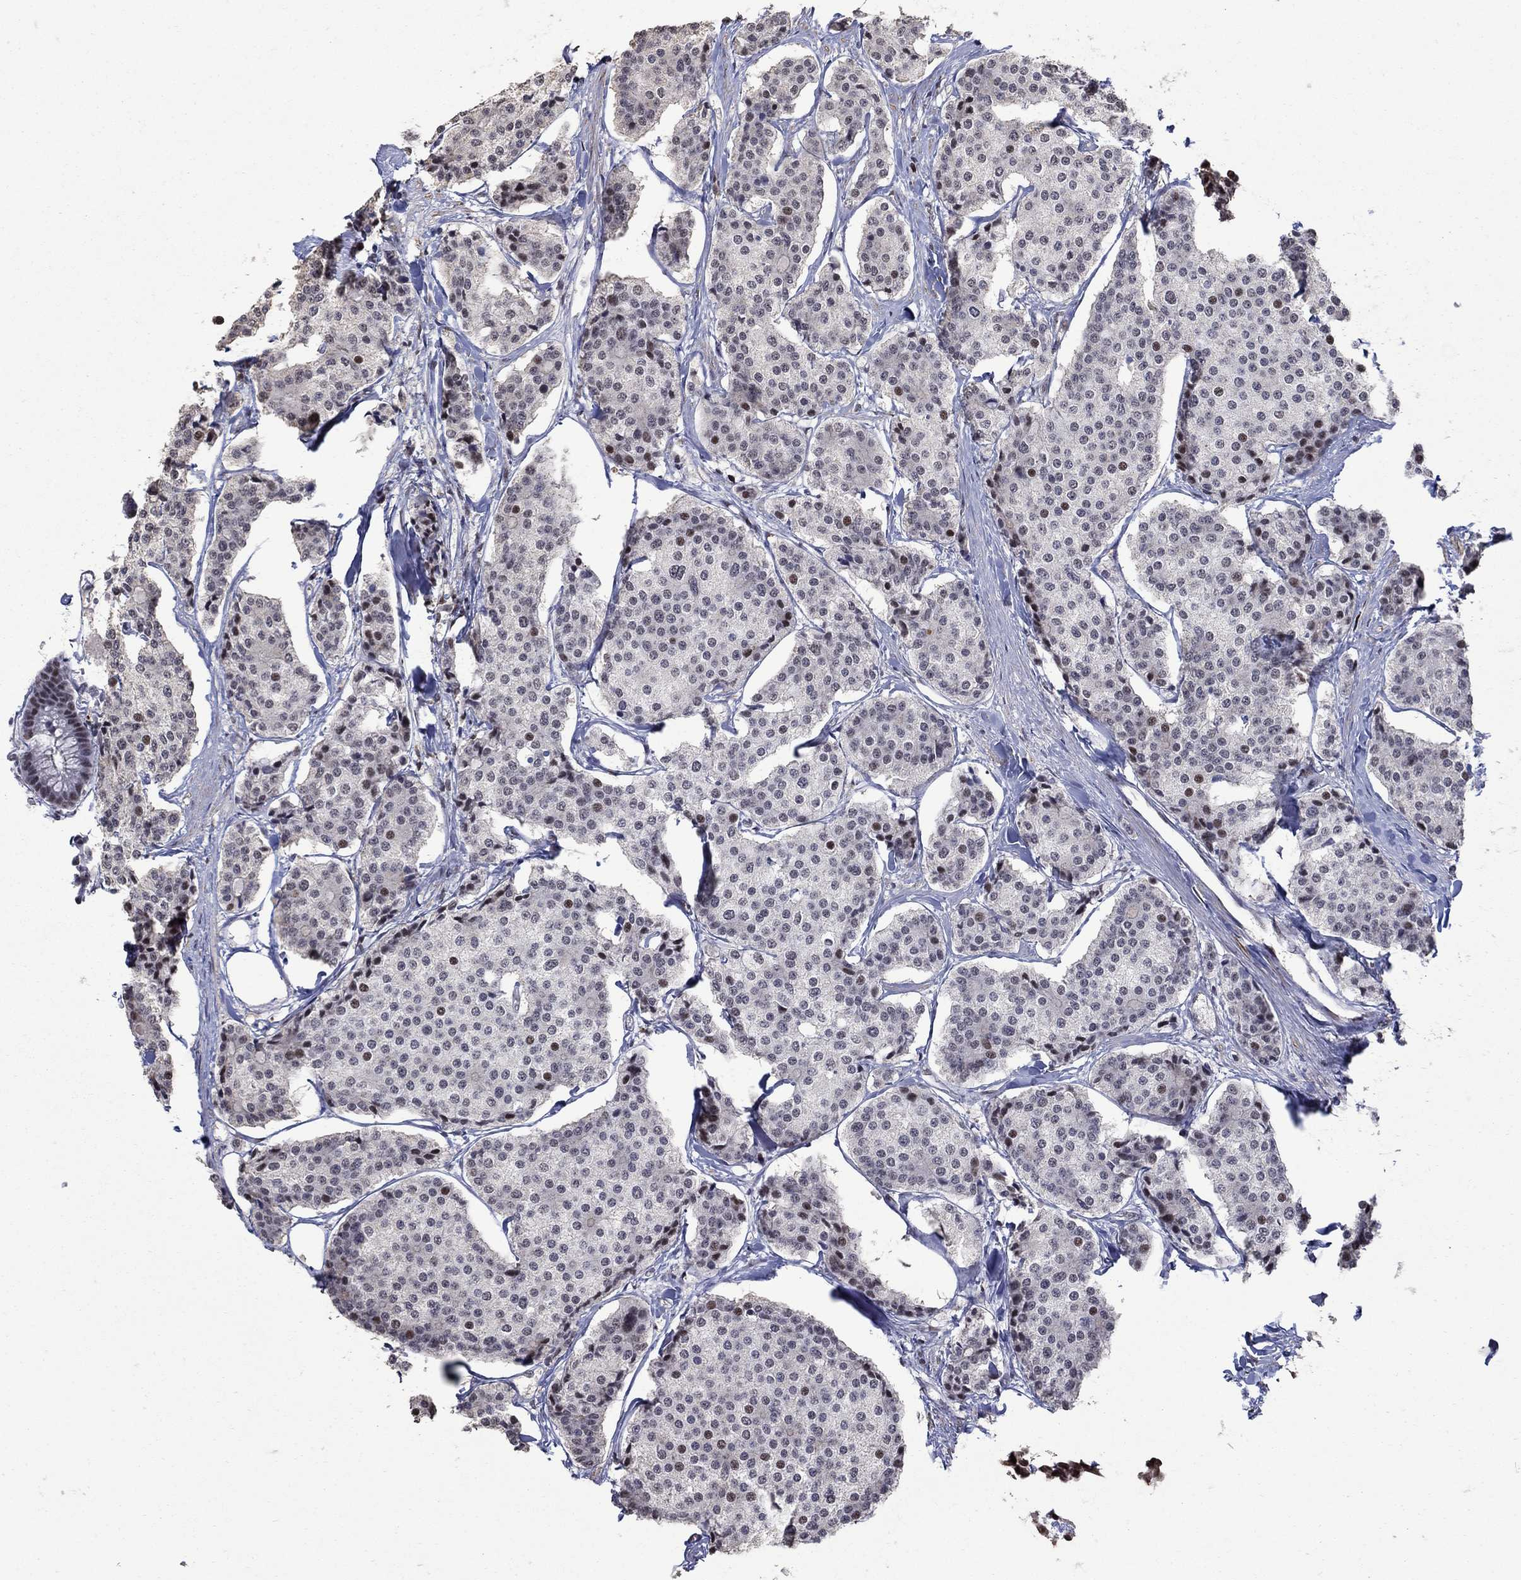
{"staining": {"intensity": "weak", "quantity": ">75%", "location": "nuclear"}, "tissue": "carcinoid", "cell_type": "Tumor cells", "image_type": "cancer", "snomed": [{"axis": "morphology", "description": "Carcinoid, malignant, NOS"}, {"axis": "topography", "description": "Small intestine"}], "caption": "Protein analysis of carcinoid tissue displays weak nuclear expression in approximately >75% of tumor cells.", "gene": "PNISR", "patient": {"sex": "female", "age": 65}}